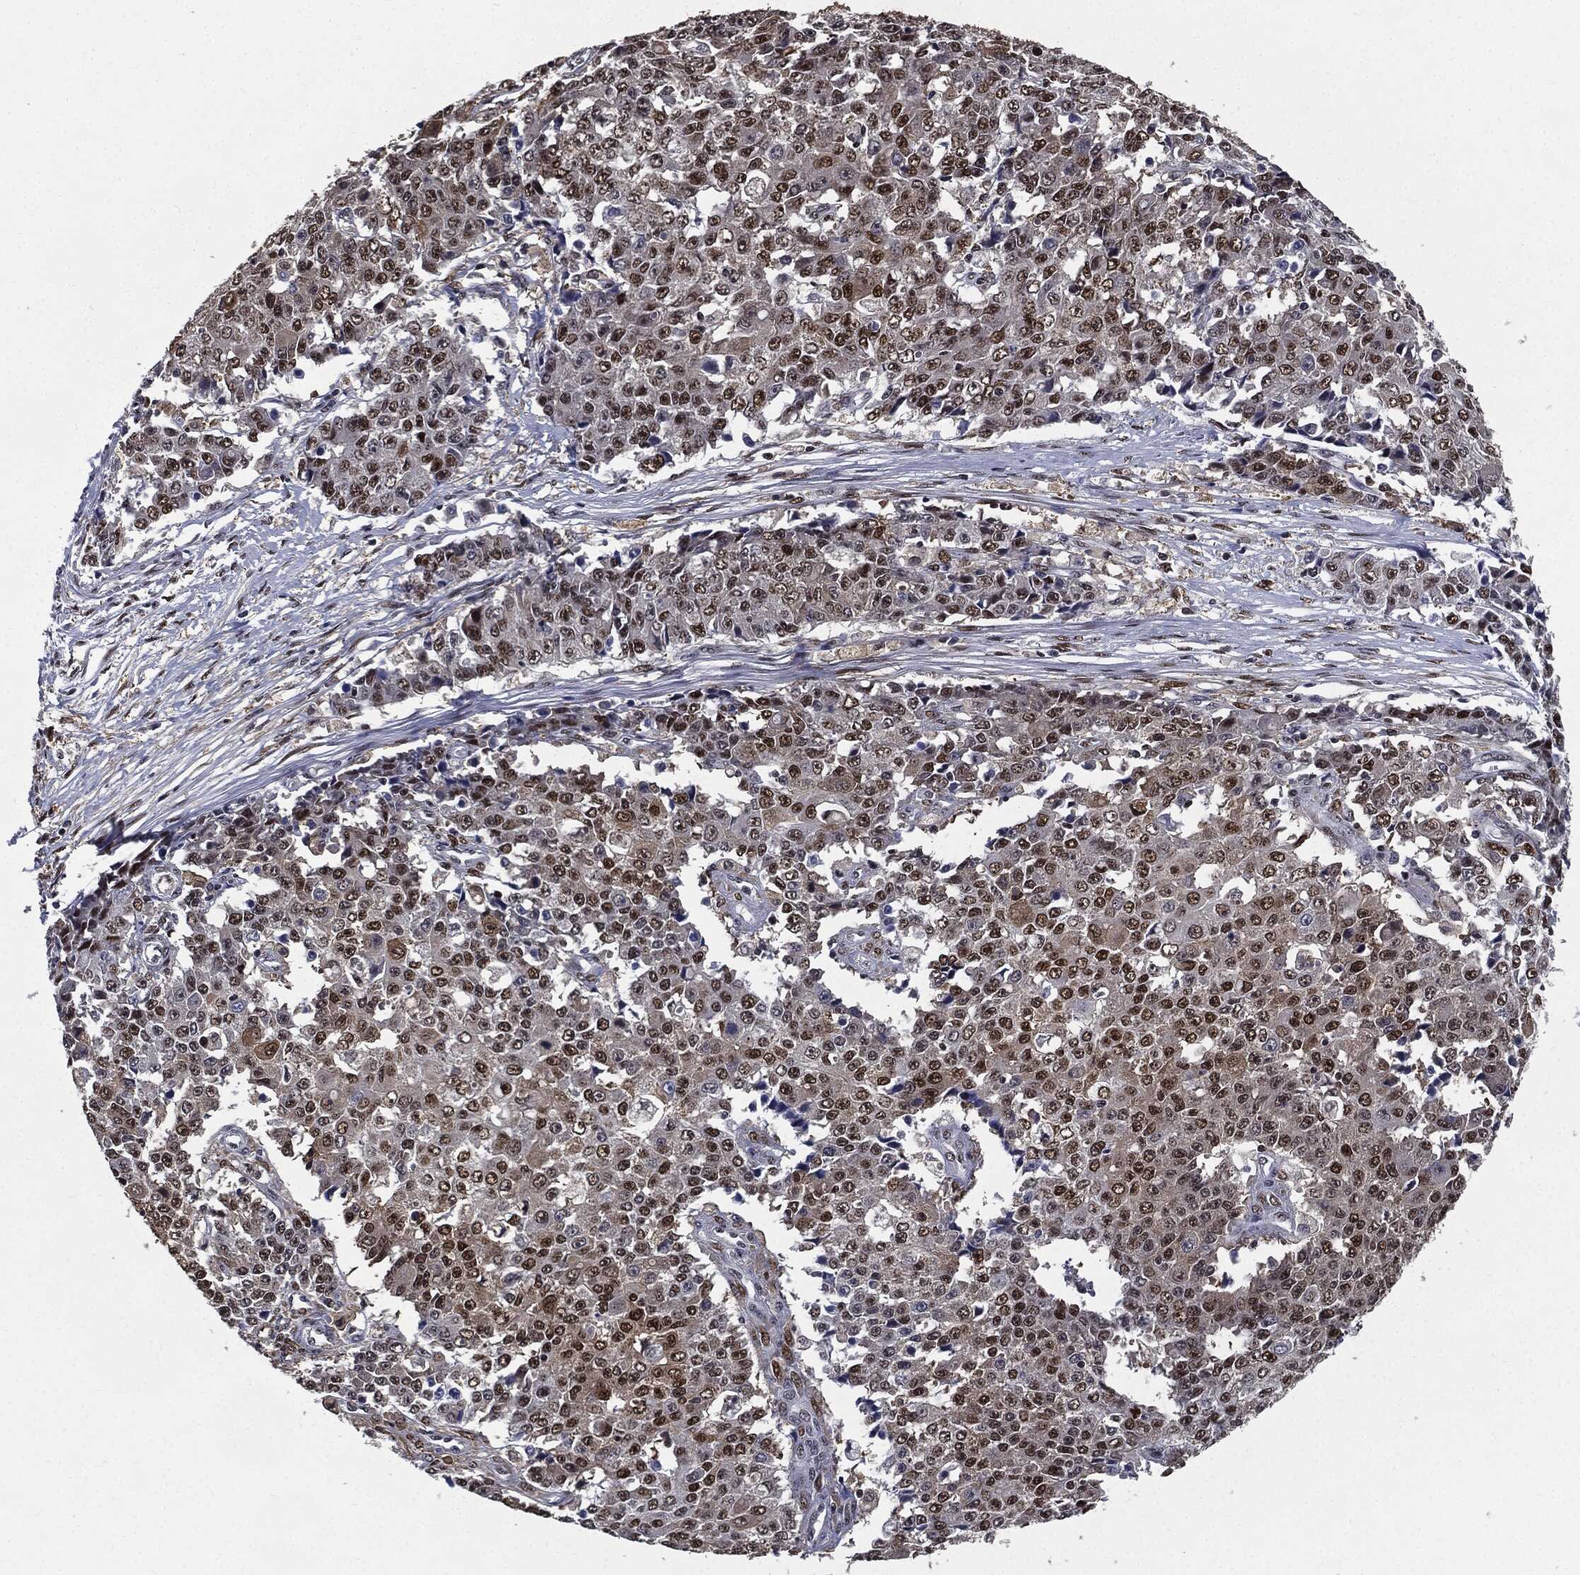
{"staining": {"intensity": "strong", "quantity": "<25%", "location": "nuclear"}, "tissue": "ovarian cancer", "cell_type": "Tumor cells", "image_type": "cancer", "snomed": [{"axis": "morphology", "description": "Carcinoma, endometroid"}, {"axis": "topography", "description": "Ovary"}], "caption": "Strong nuclear protein expression is seen in about <25% of tumor cells in ovarian endometroid carcinoma.", "gene": "JUN", "patient": {"sex": "female", "age": 42}}